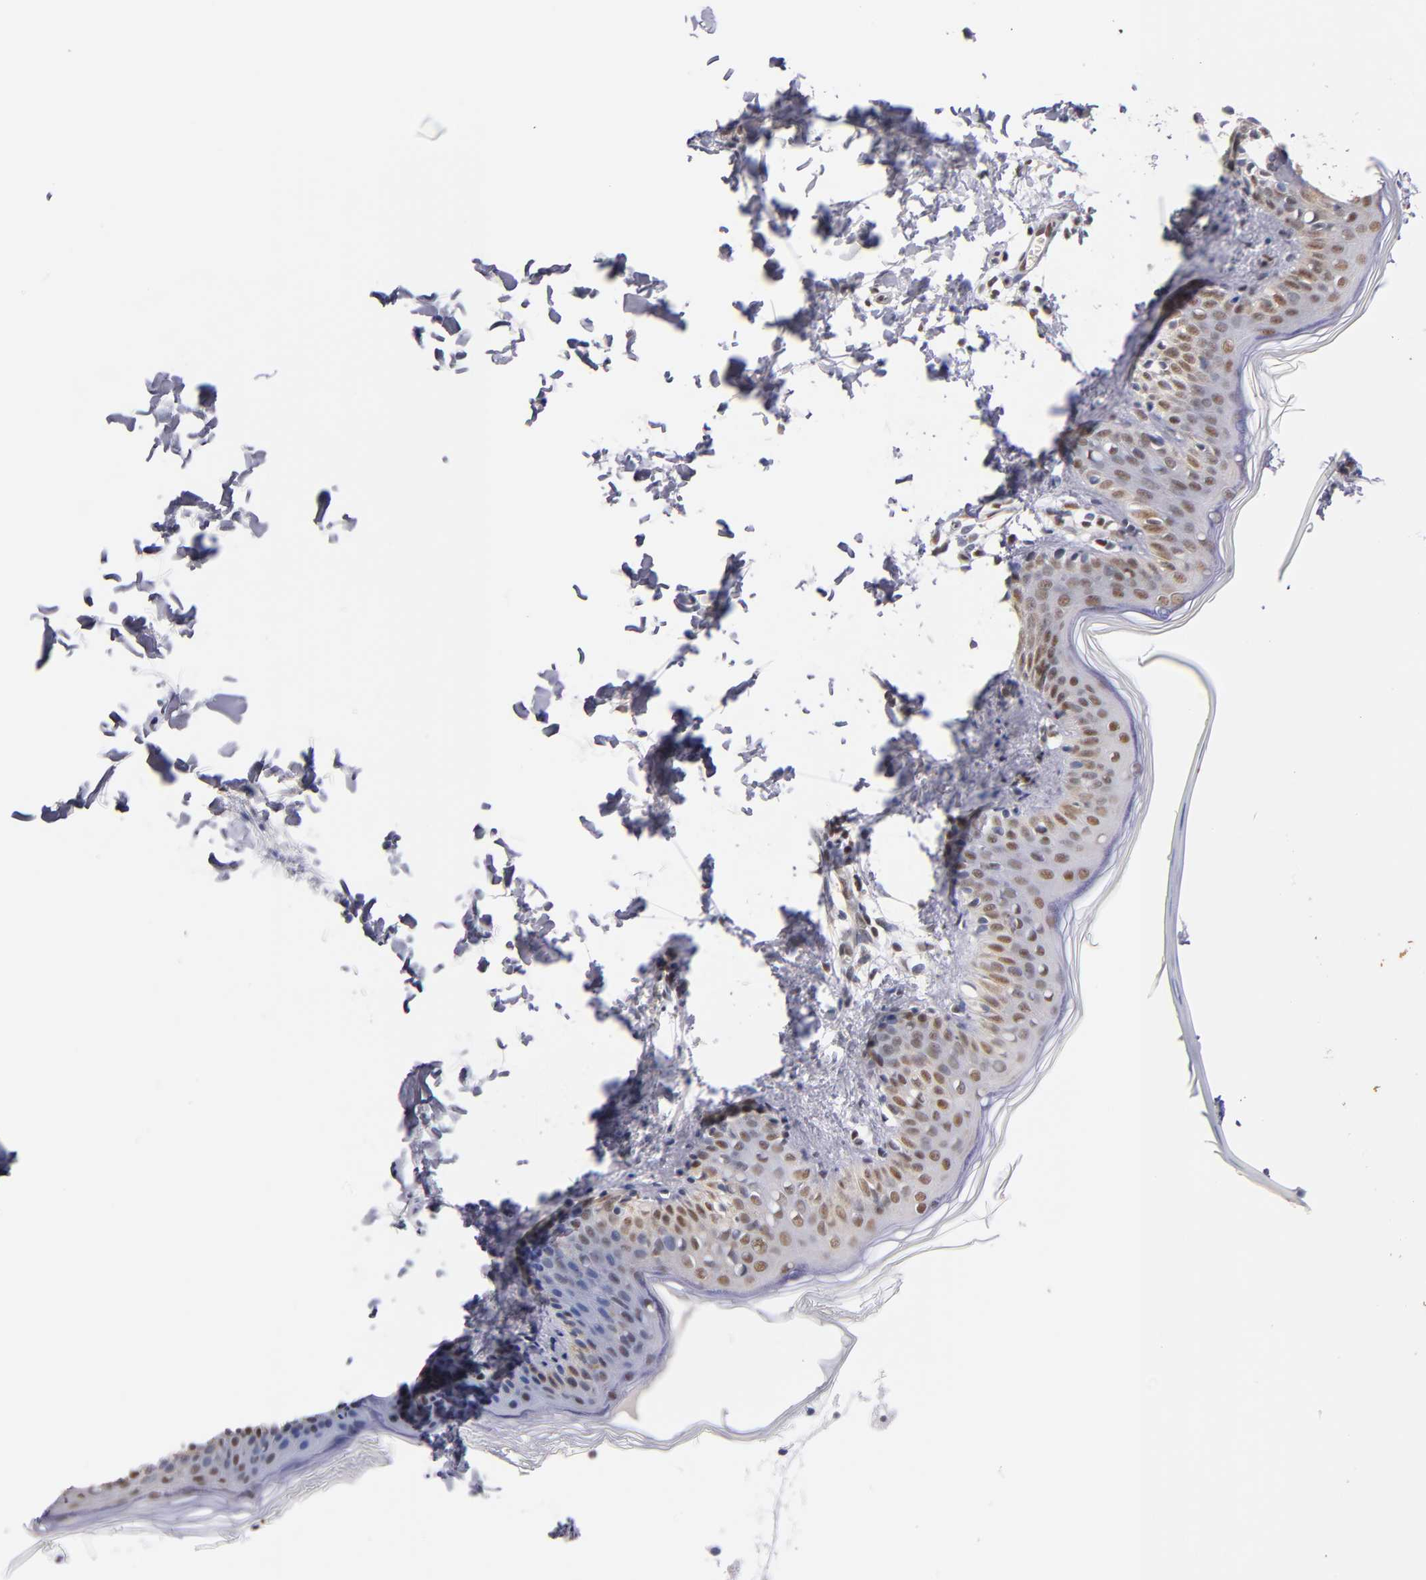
{"staining": {"intensity": "weak", "quantity": "25%-75%", "location": "nuclear"}, "tissue": "skin", "cell_type": "Fibroblasts", "image_type": "normal", "snomed": [{"axis": "morphology", "description": "Normal tissue, NOS"}, {"axis": "topography", "description": "Skin"}], "caption": "The micrograph reveals a brown stain indicating the presence of a protein in the nuclear of fibroblasts in skin. (Stains: DAB (3,3'-diaminobenzidine) in brown, nuclei in blue, Microscopy: brightfield microscopy at high magnification).", "gene": "SRF", "patient": {"sex": "female", "age": 4}}